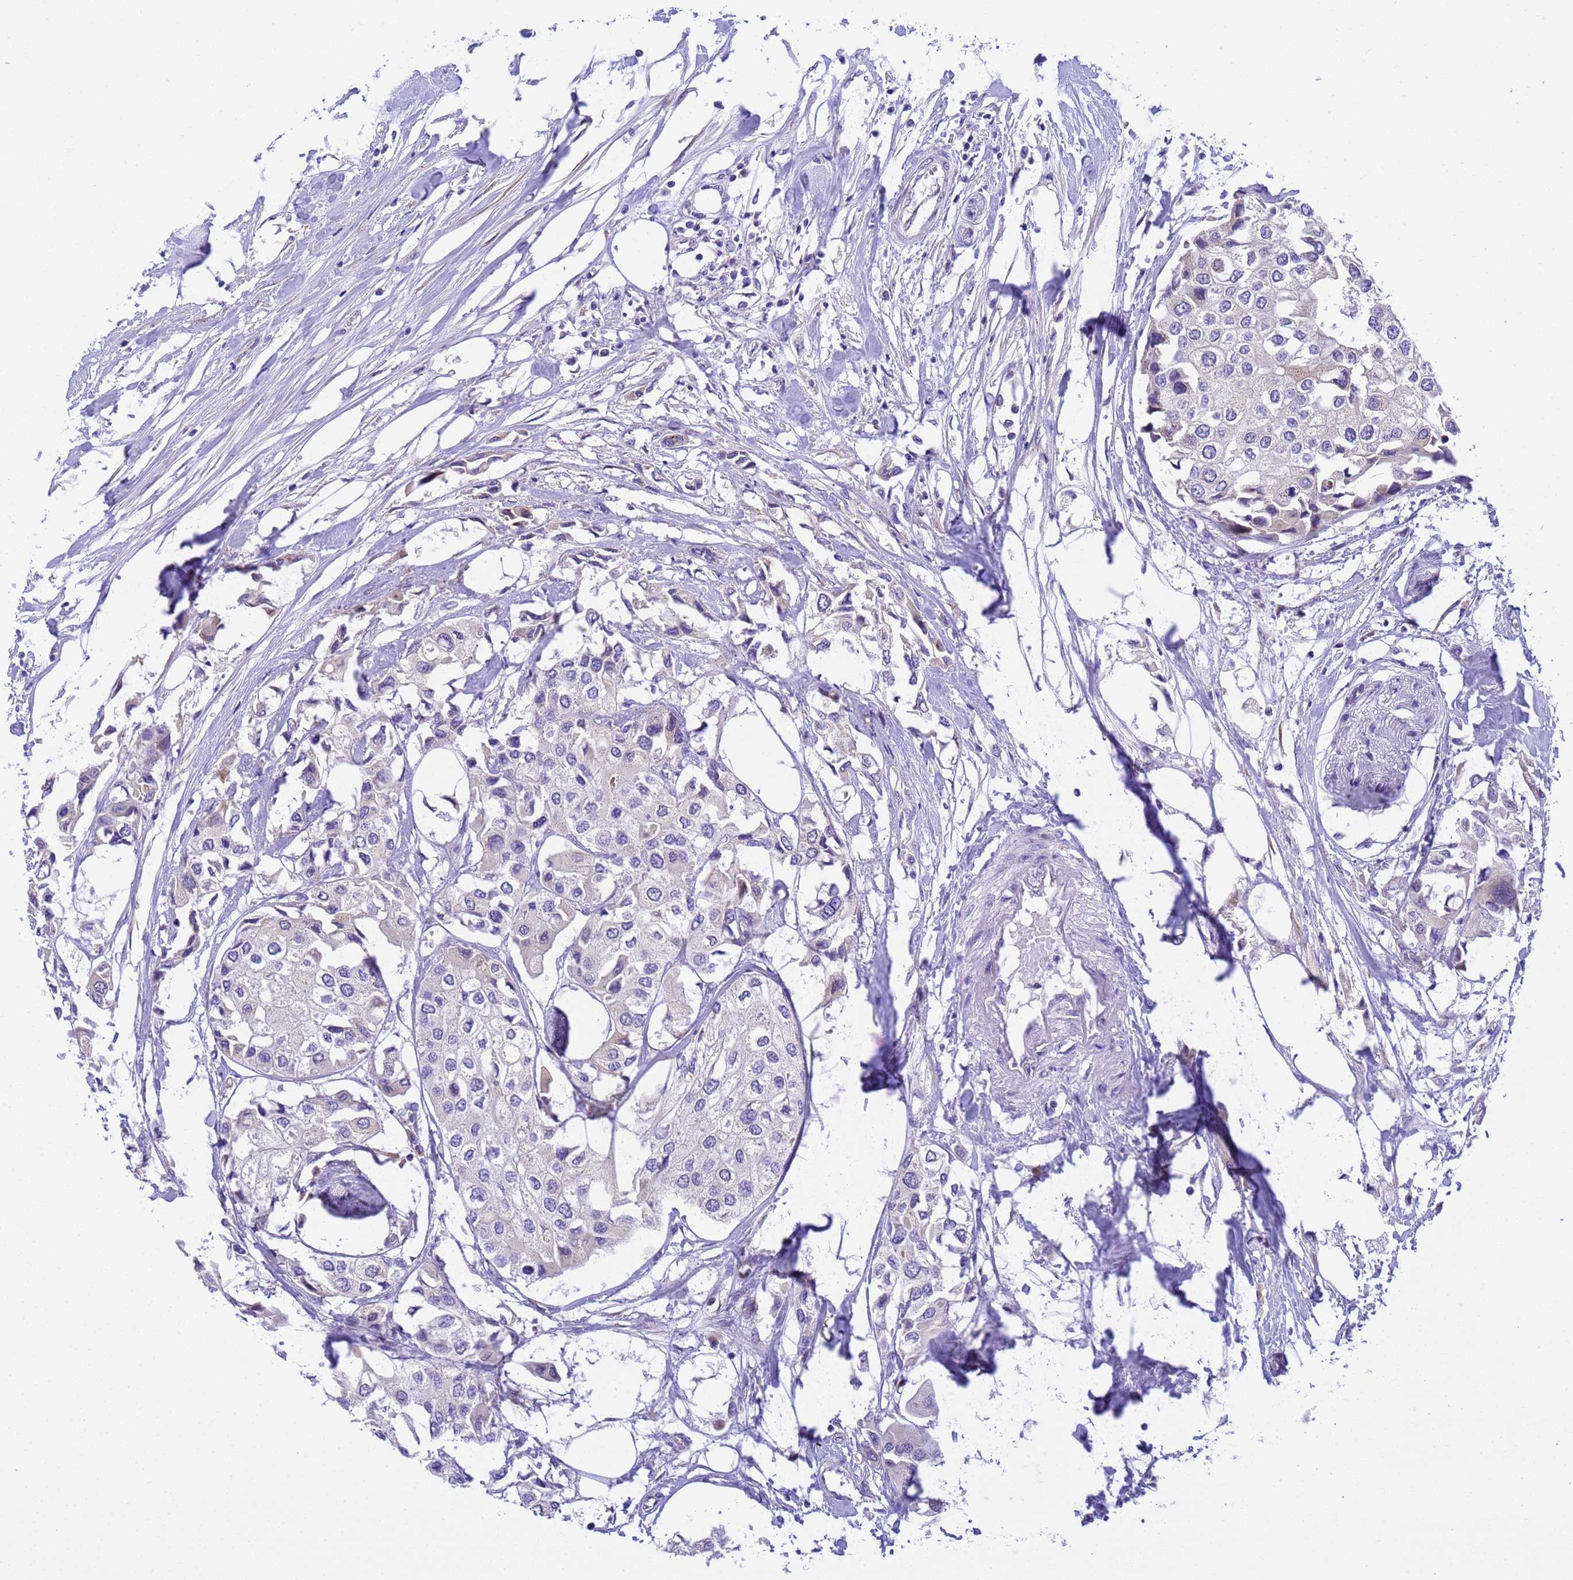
{"staining": {"intensity": "negative", "quantity": "none", "location": "none"}, "tissue": "urothelial cancer", "cell_type": "Tumor cells", "image_type": "cancer", "snomed": [{"axis": "morphology", "description": "Urothelial carcinoma, High grade"}, {"axis": "topography", "description": "Urinary bladder"}], "caption": "Image shows no significant protein staining in tumor cells of urothelial cancer.", "gene": "RHBDD3", "patient": {"sex": "male", "age": 64}}